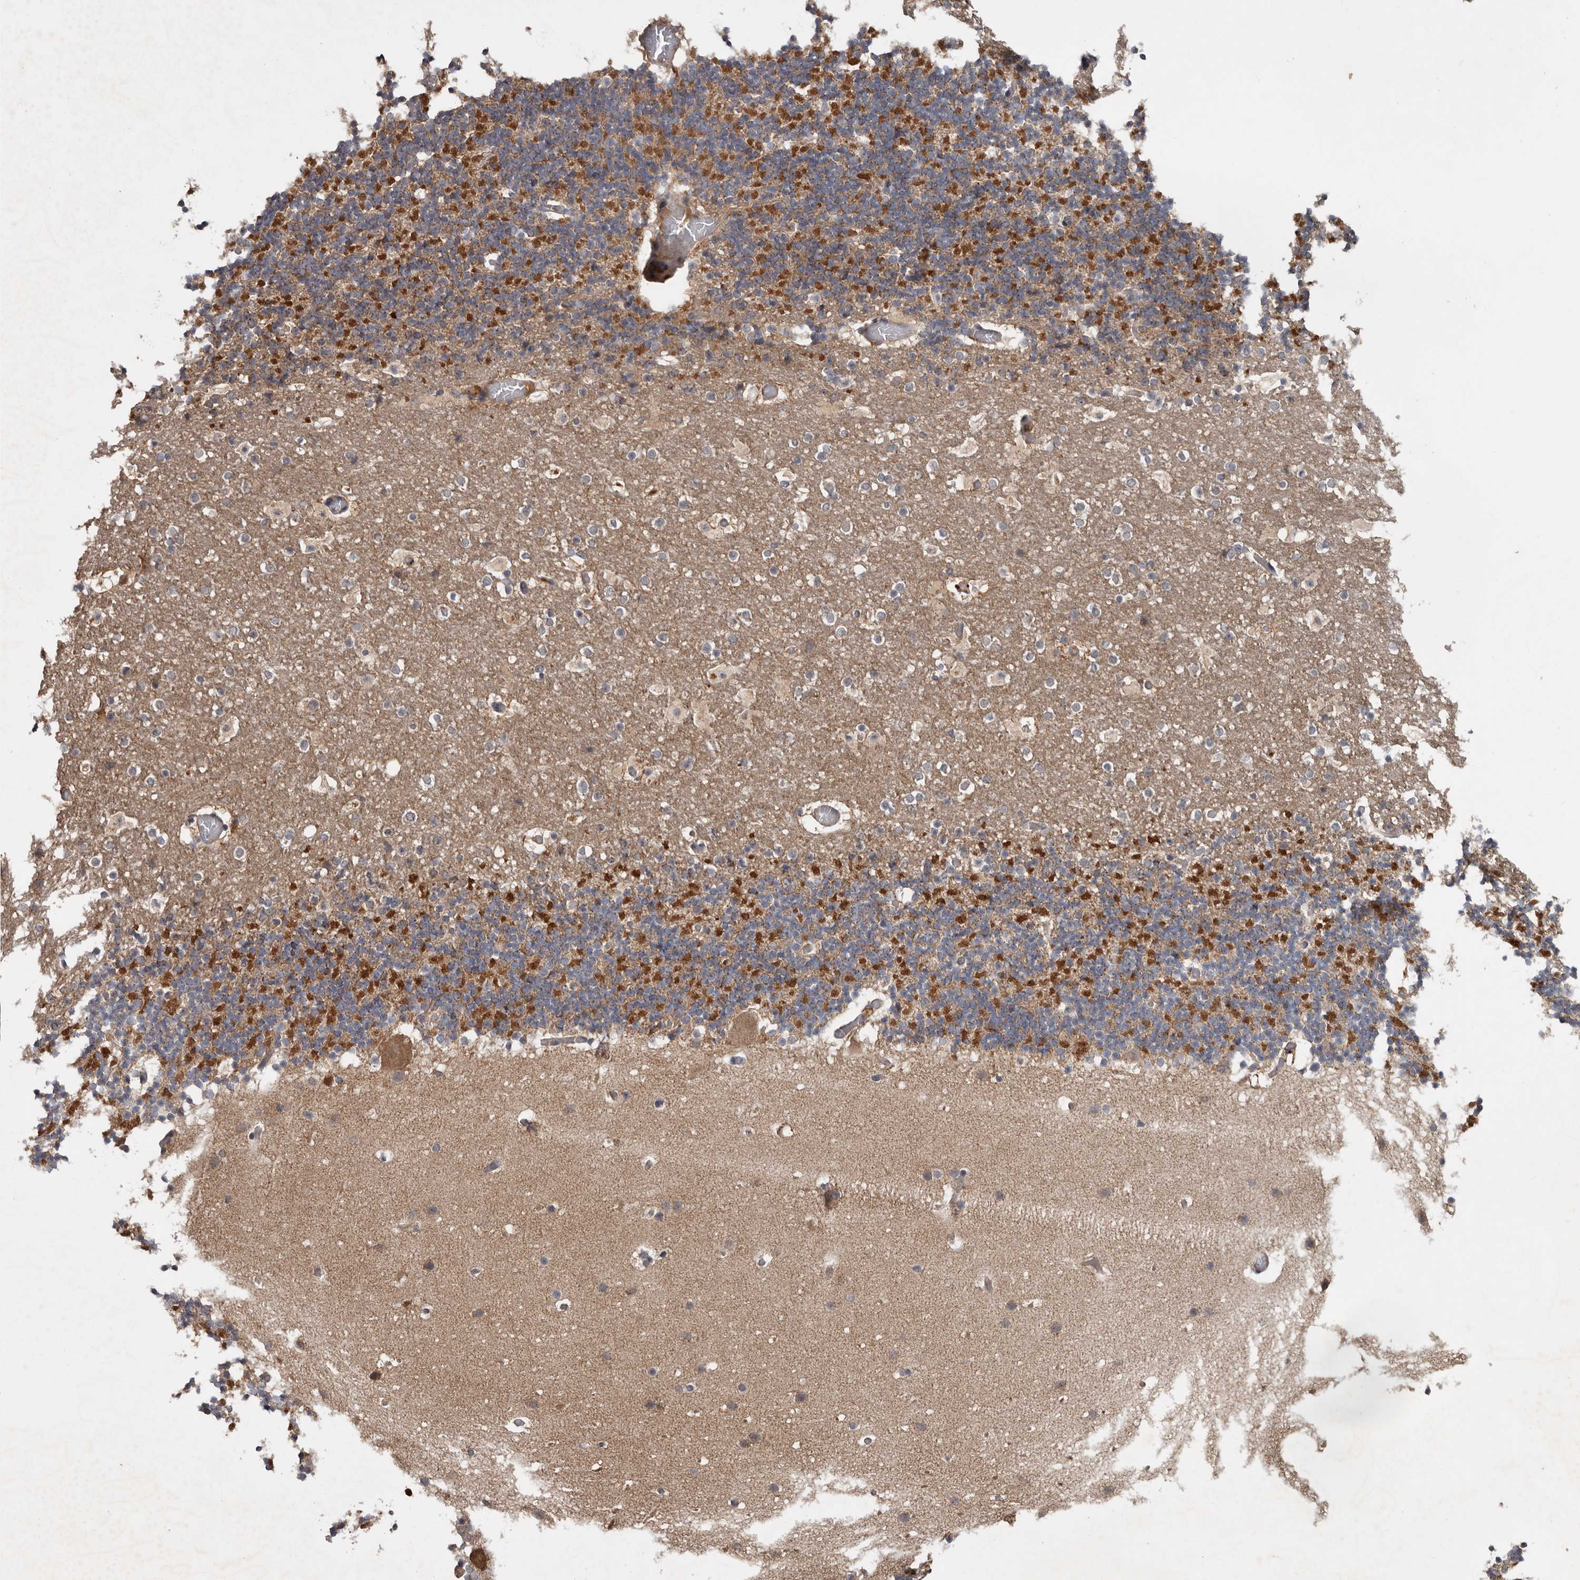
{"staining": {"intensity": "strong", "quantity": "25%-75%", "location": "cytoplasmic/membranous"}, "tissue": "cerebellum", "cell_type": "Cells in granular layer", "image_type": "normal", "snomed": [{"axis": "morphology", "description": "Normal tissue, NOS"}, {"axis": "topography", "description": "Cerebellum"}], "caption": "Protein expression analysis of benign human cerebellum reveals strong cytoplasmic/membranous expression in approximately 25%-75% of cells in granular layer.", "gene": "DNAJB4", "patient": {"sex": "male", "age": 57}}